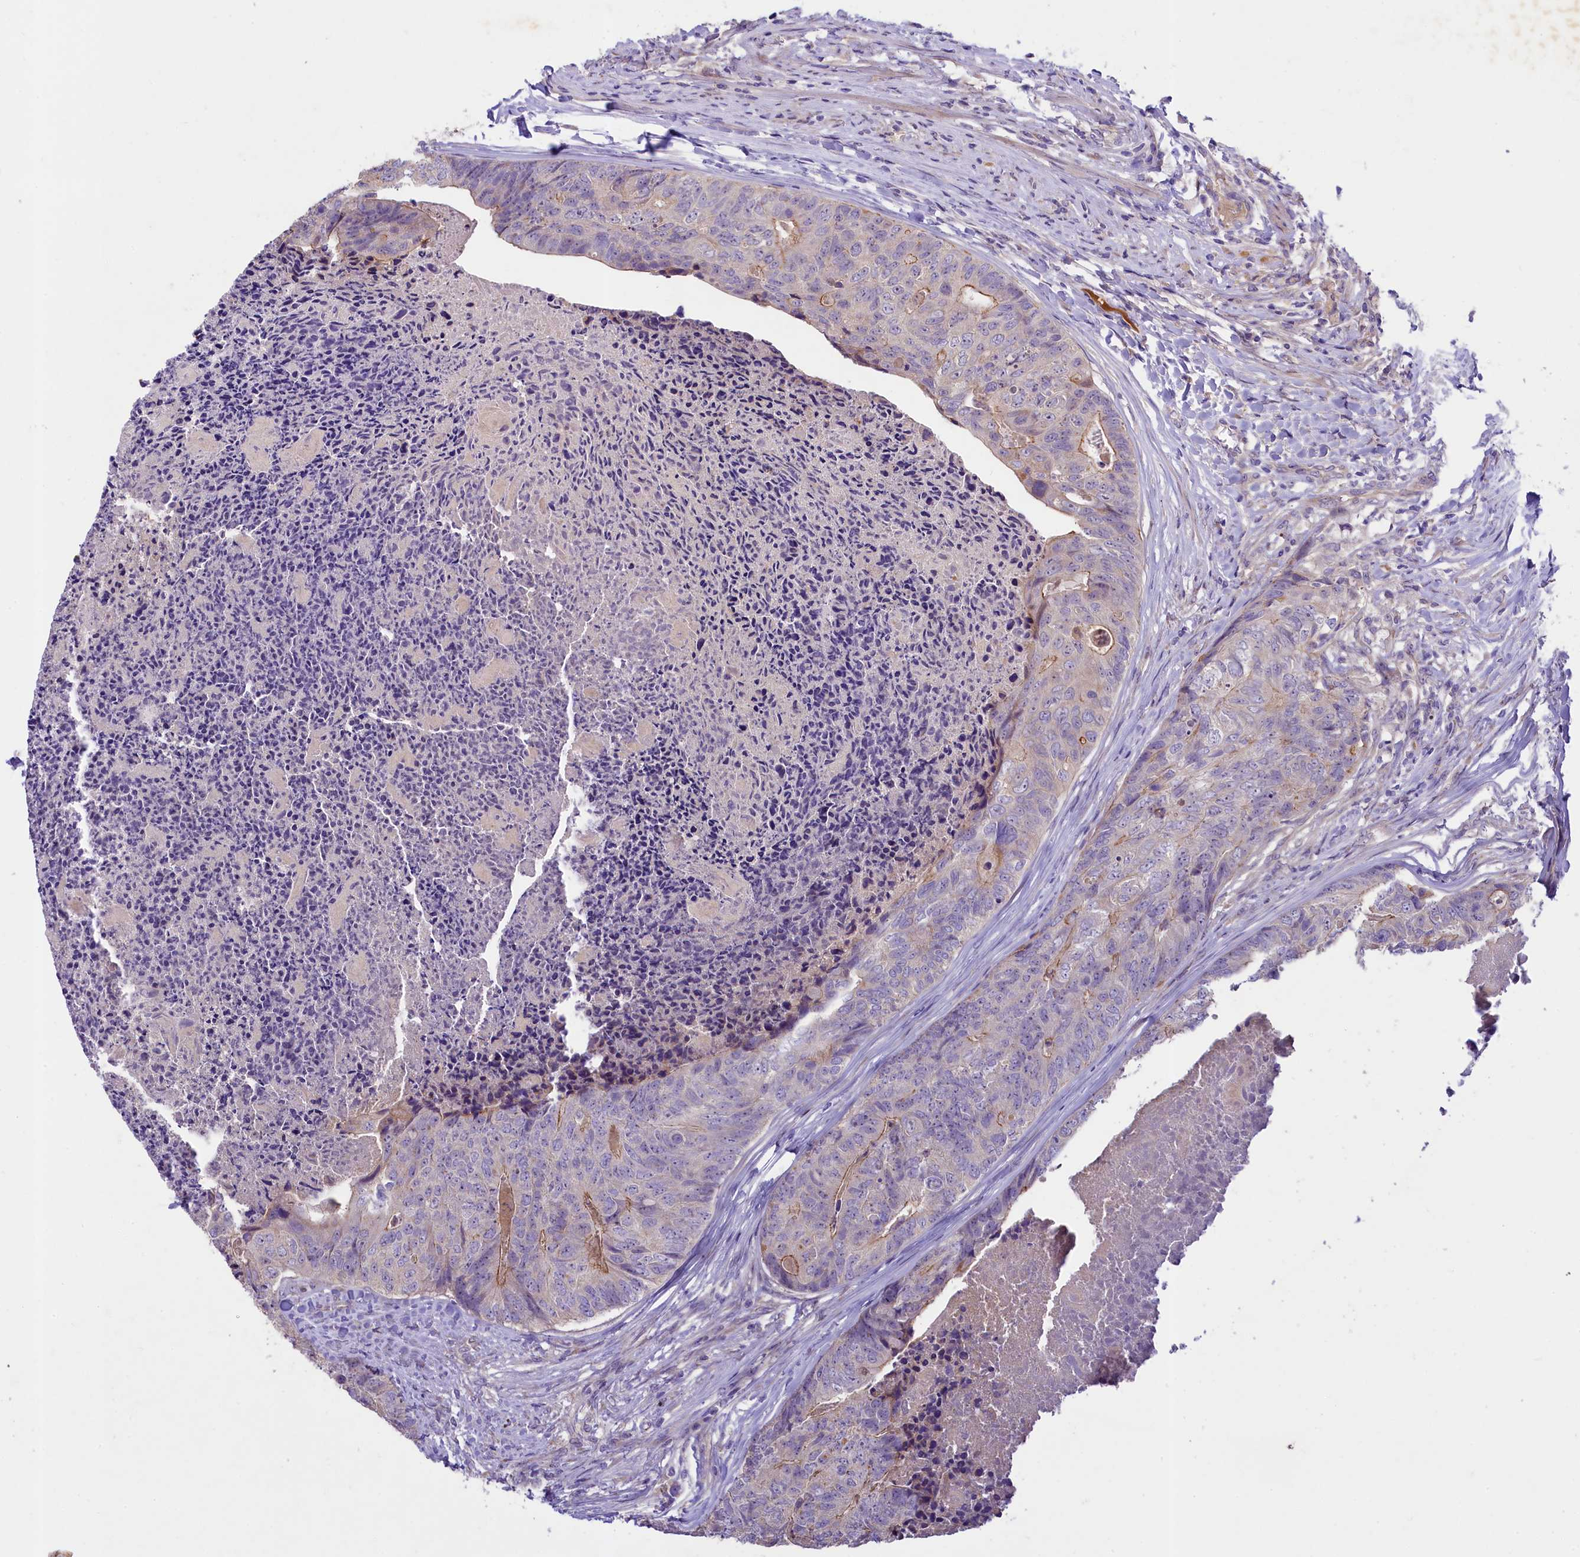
{"staining": {"intensity": "negative", "quantity": "none", "location": "none"}, "tissue": "colorectal cancer", "cell_type": "Tumor cells", "image_type": "cancer", "snomed": [{"axis": "morphology", "description": "Adenocarcinoma, NOS"}, {"axis": "topography", "description": "Colon"}], "caption": "Adenocarcinoma (colorectal) stained for a protein using immunohistochemistry (IHC) exhibits no expression tumor cells.", "gene": "UBXN6", "patient": {"sex": "female", "age": 67}}